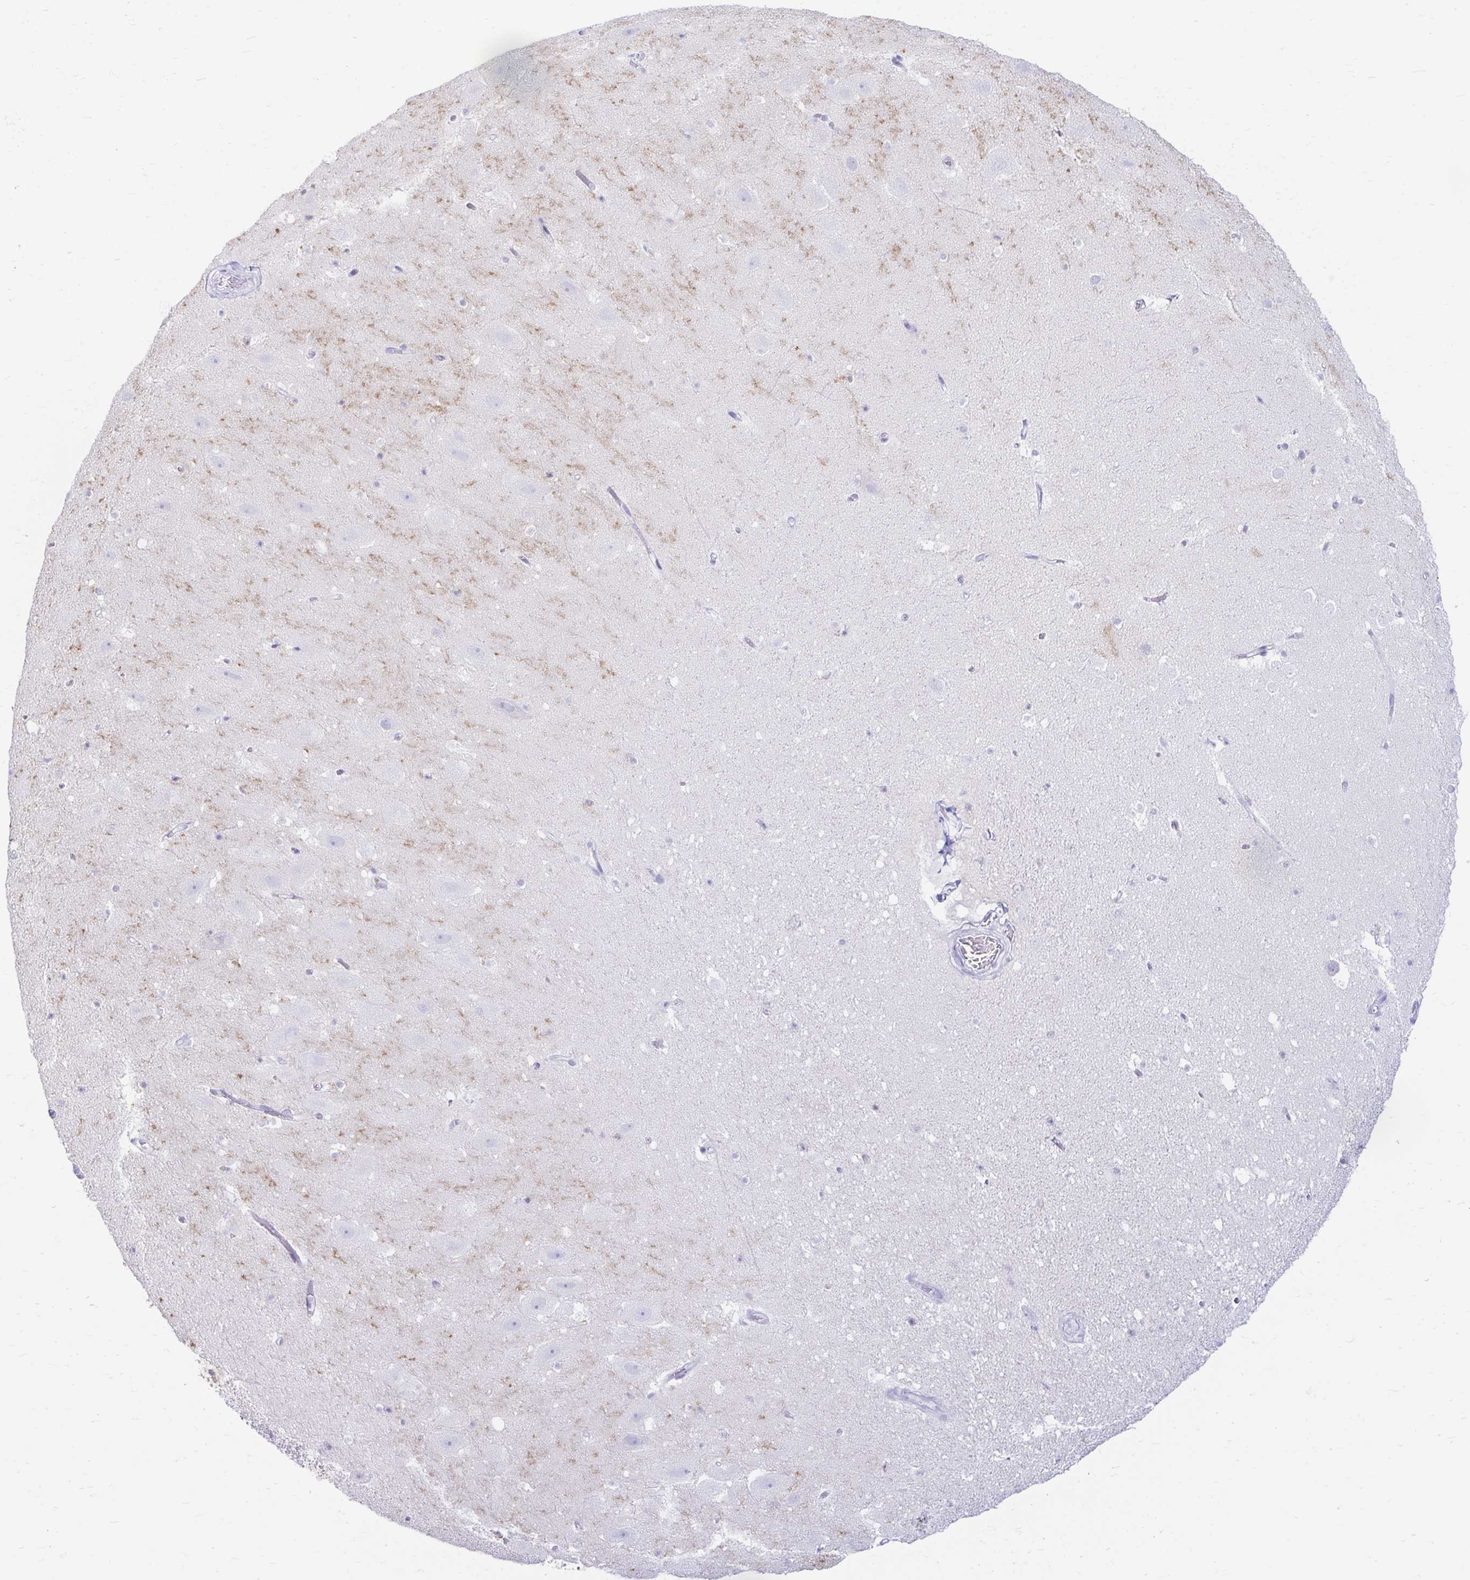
{"staining": {"intensity": "negative", "quantity": "none", "location": "none"}, "tissue": "hippocampus", "cell_type": "Glial cells", "image_type": "normal", "snomed": [{"axis": "morphology", "description": "Normal tissue, NOS"}, {"axis": "topography", "description": "Hippocampus"}], "caption": "DAB (3,3'-diaminobenzidine) immunohistochemical staining of unremarkable human hippocampus reveals no significant positivity in glial cells.", "gene": "ERICH6", "patient": {"sex": "female", "age": 42}}